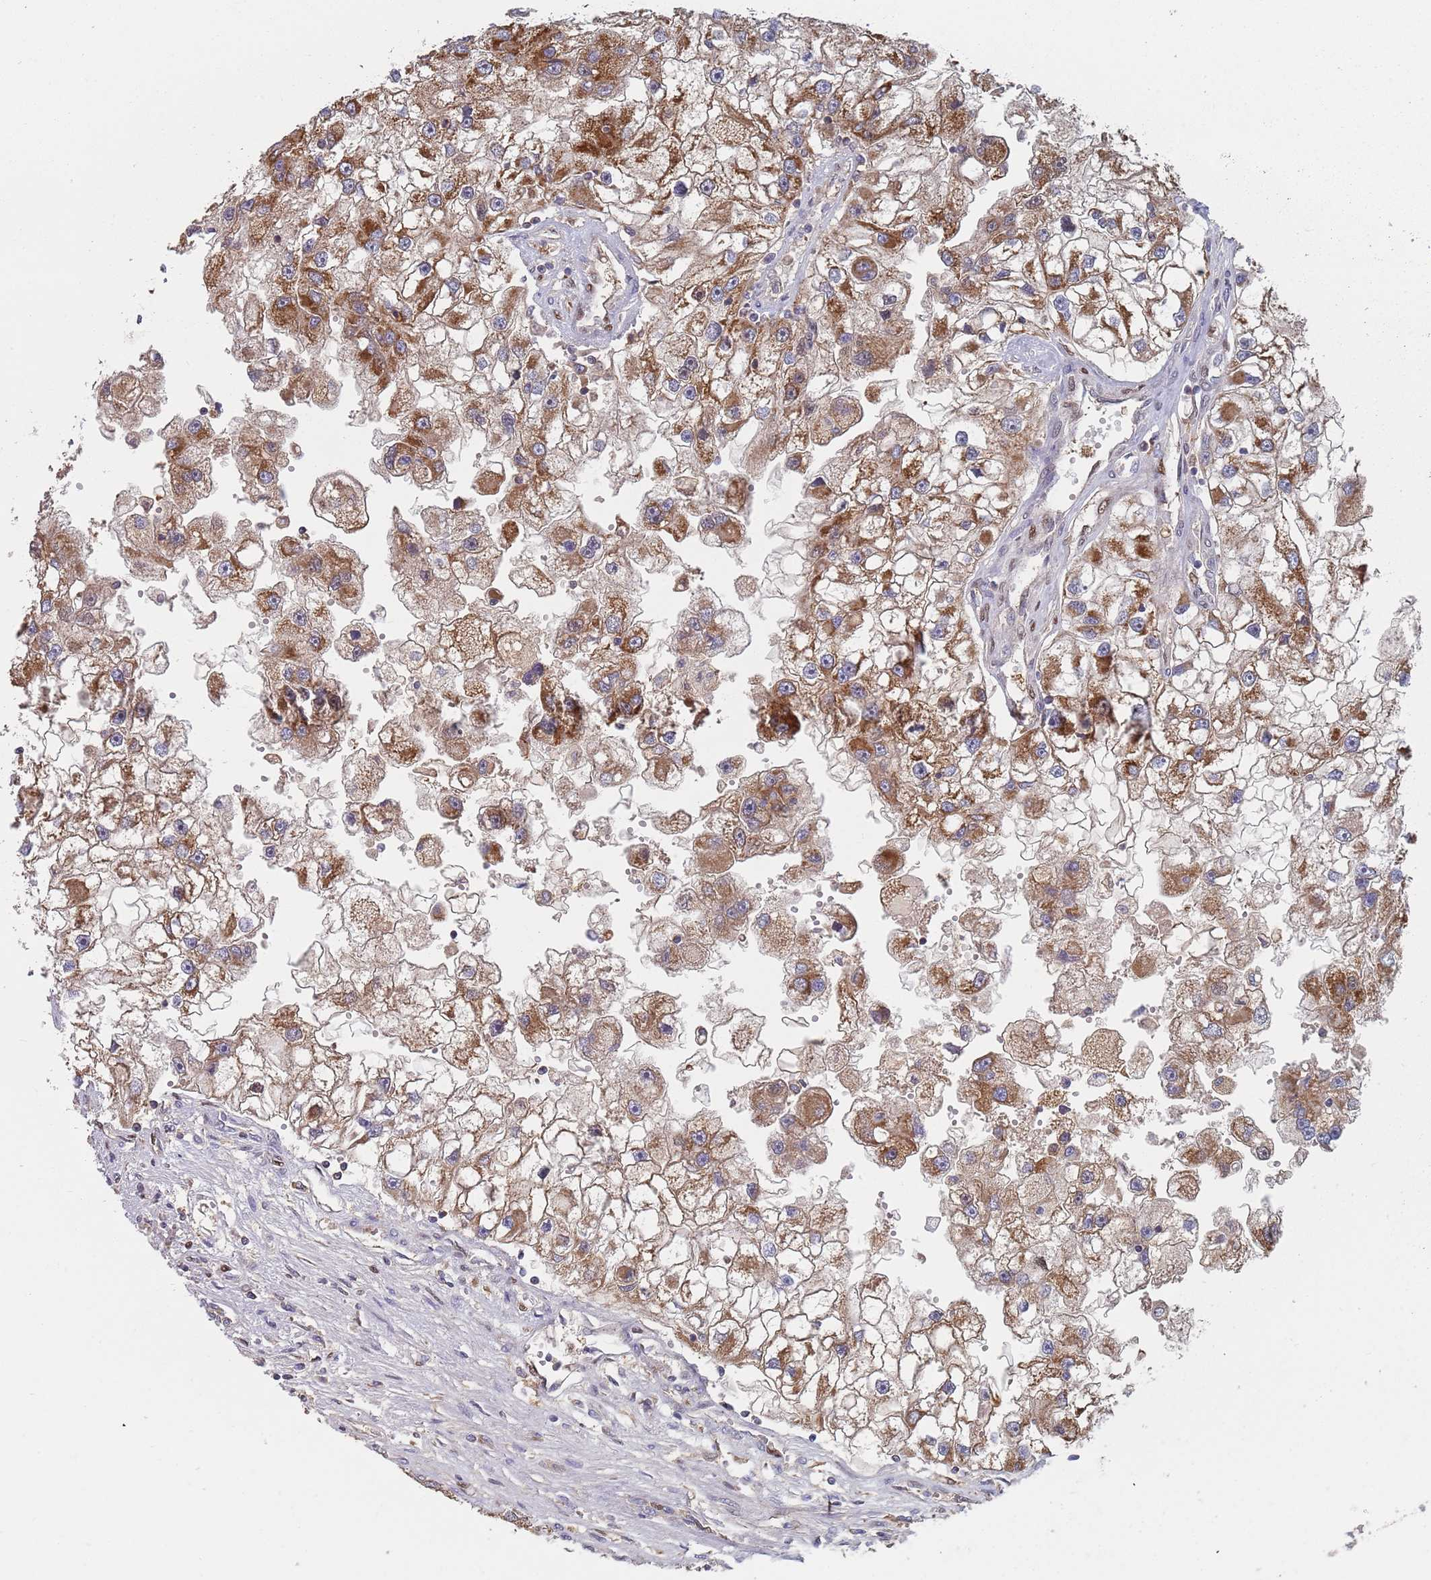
{"staining": {"intensity": "strong", "quantity": ">75%", "location": "cytoplasmic/membranous"}, "tissue": "renal cancer", "cell_type": "Tumor cells", "image_type": "cancer", "snomed": [{"axis": "morphology", "description": "Adenocarcinoma, NOS"}, {"axis": "topography", "description": "Kidney"}], "caption": "Immunohistochemistry (IHC) histopathology image of adenocarcinoma (renal) stained for a protein (brown), which displays high levels of strong cytoplasmic/membranous staining in approximately >75% of tumor cells.", "gene": "GDI2", "patient": {"sex": "male", "age": 63}}